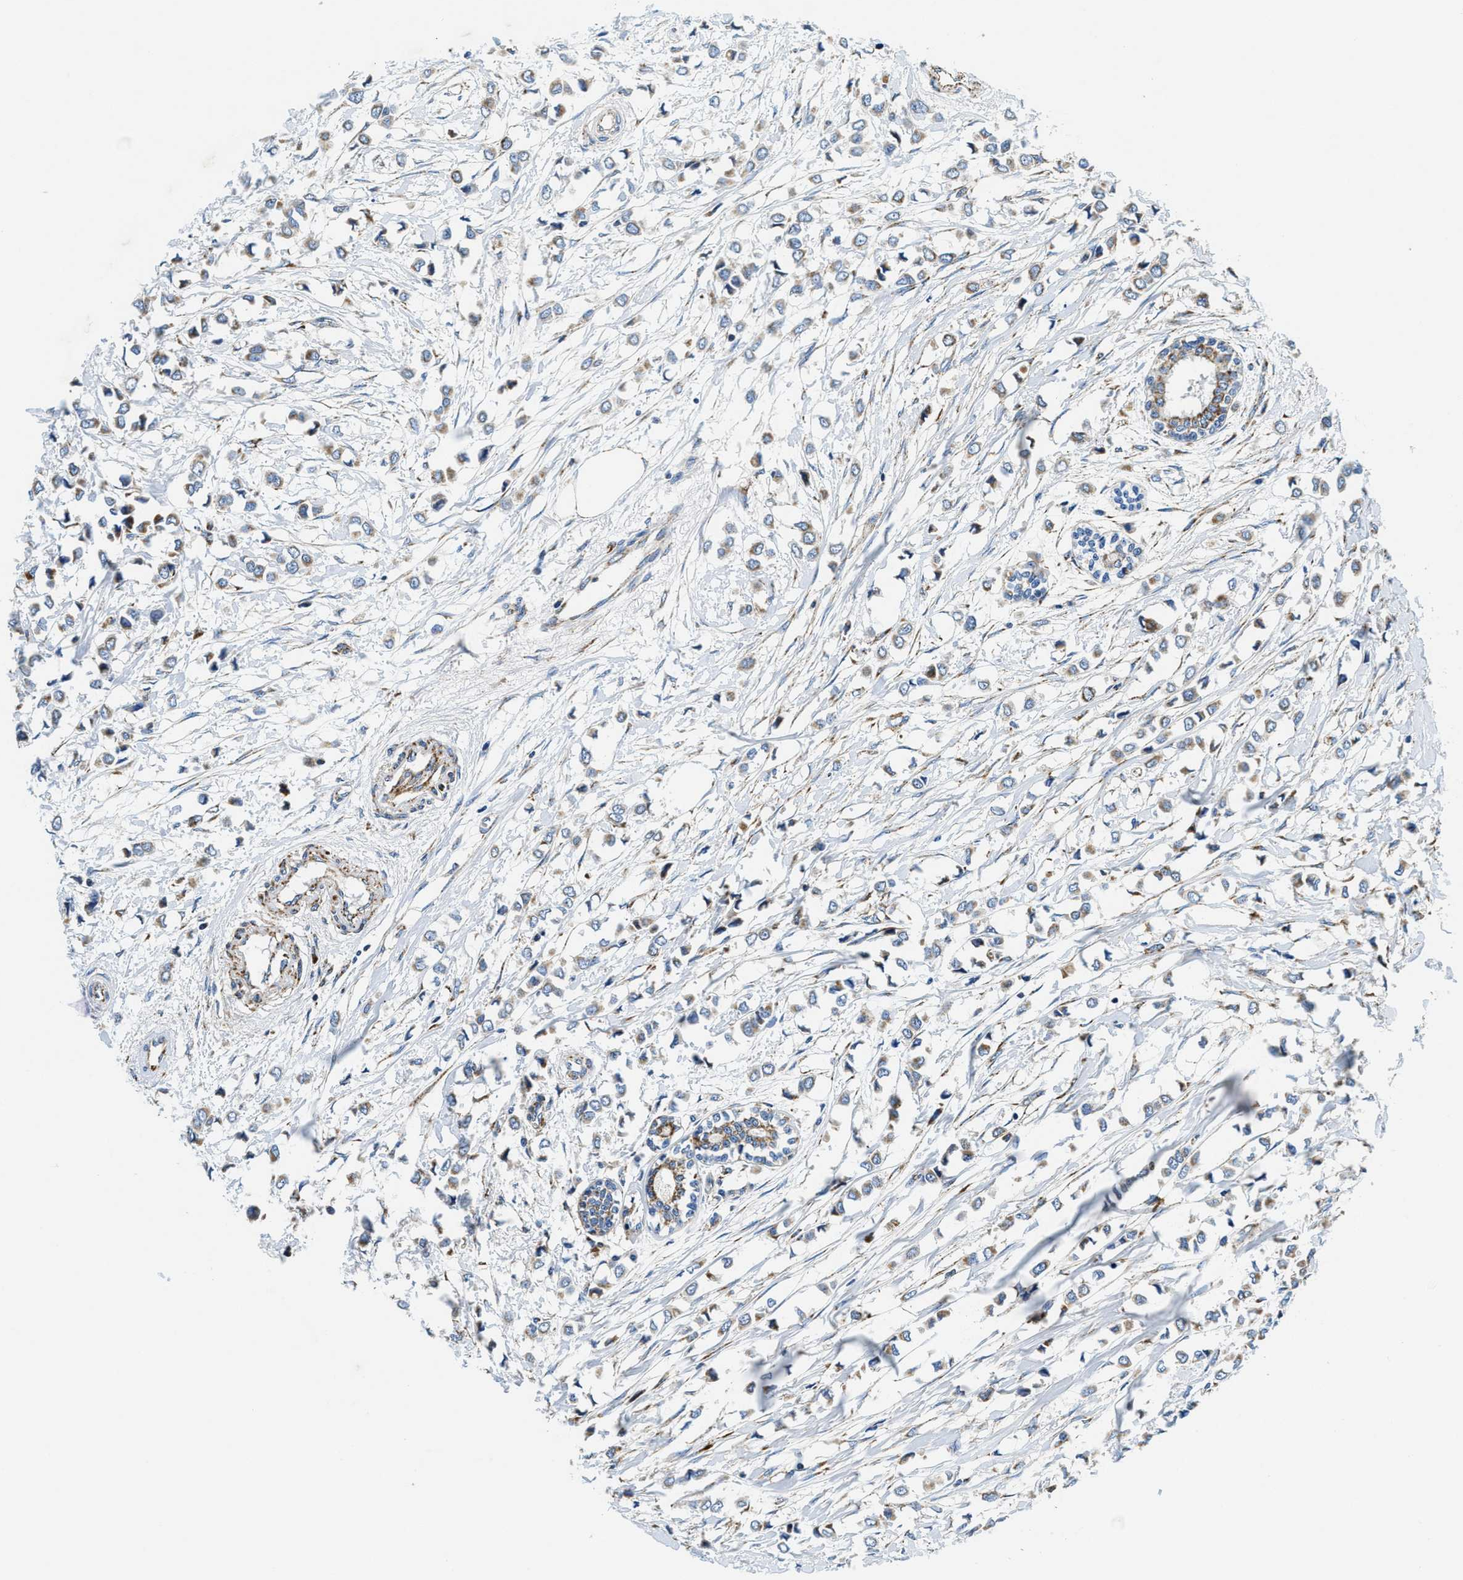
{"staining": {"intensity": "weak", "quantity": ">75%", "location": "cytoplasmic/membranous"}, "tissue": "breast cancer", "cell_type": "Tumor cells", "image_type": "cancer", "snomed": [{"axis": "morphology", "description": "Lobular carcinoma"}, {"axis": "topography", "description": "Breast"}], "caption": "Breast cancer (lobular carcinoma) stained with a brown dye shows weak cytoplasmic/membranous positive expression in about >75% of tumor cells.", "gene": "SAMD4B", "patient": {"sex": "female", "age": 51}}